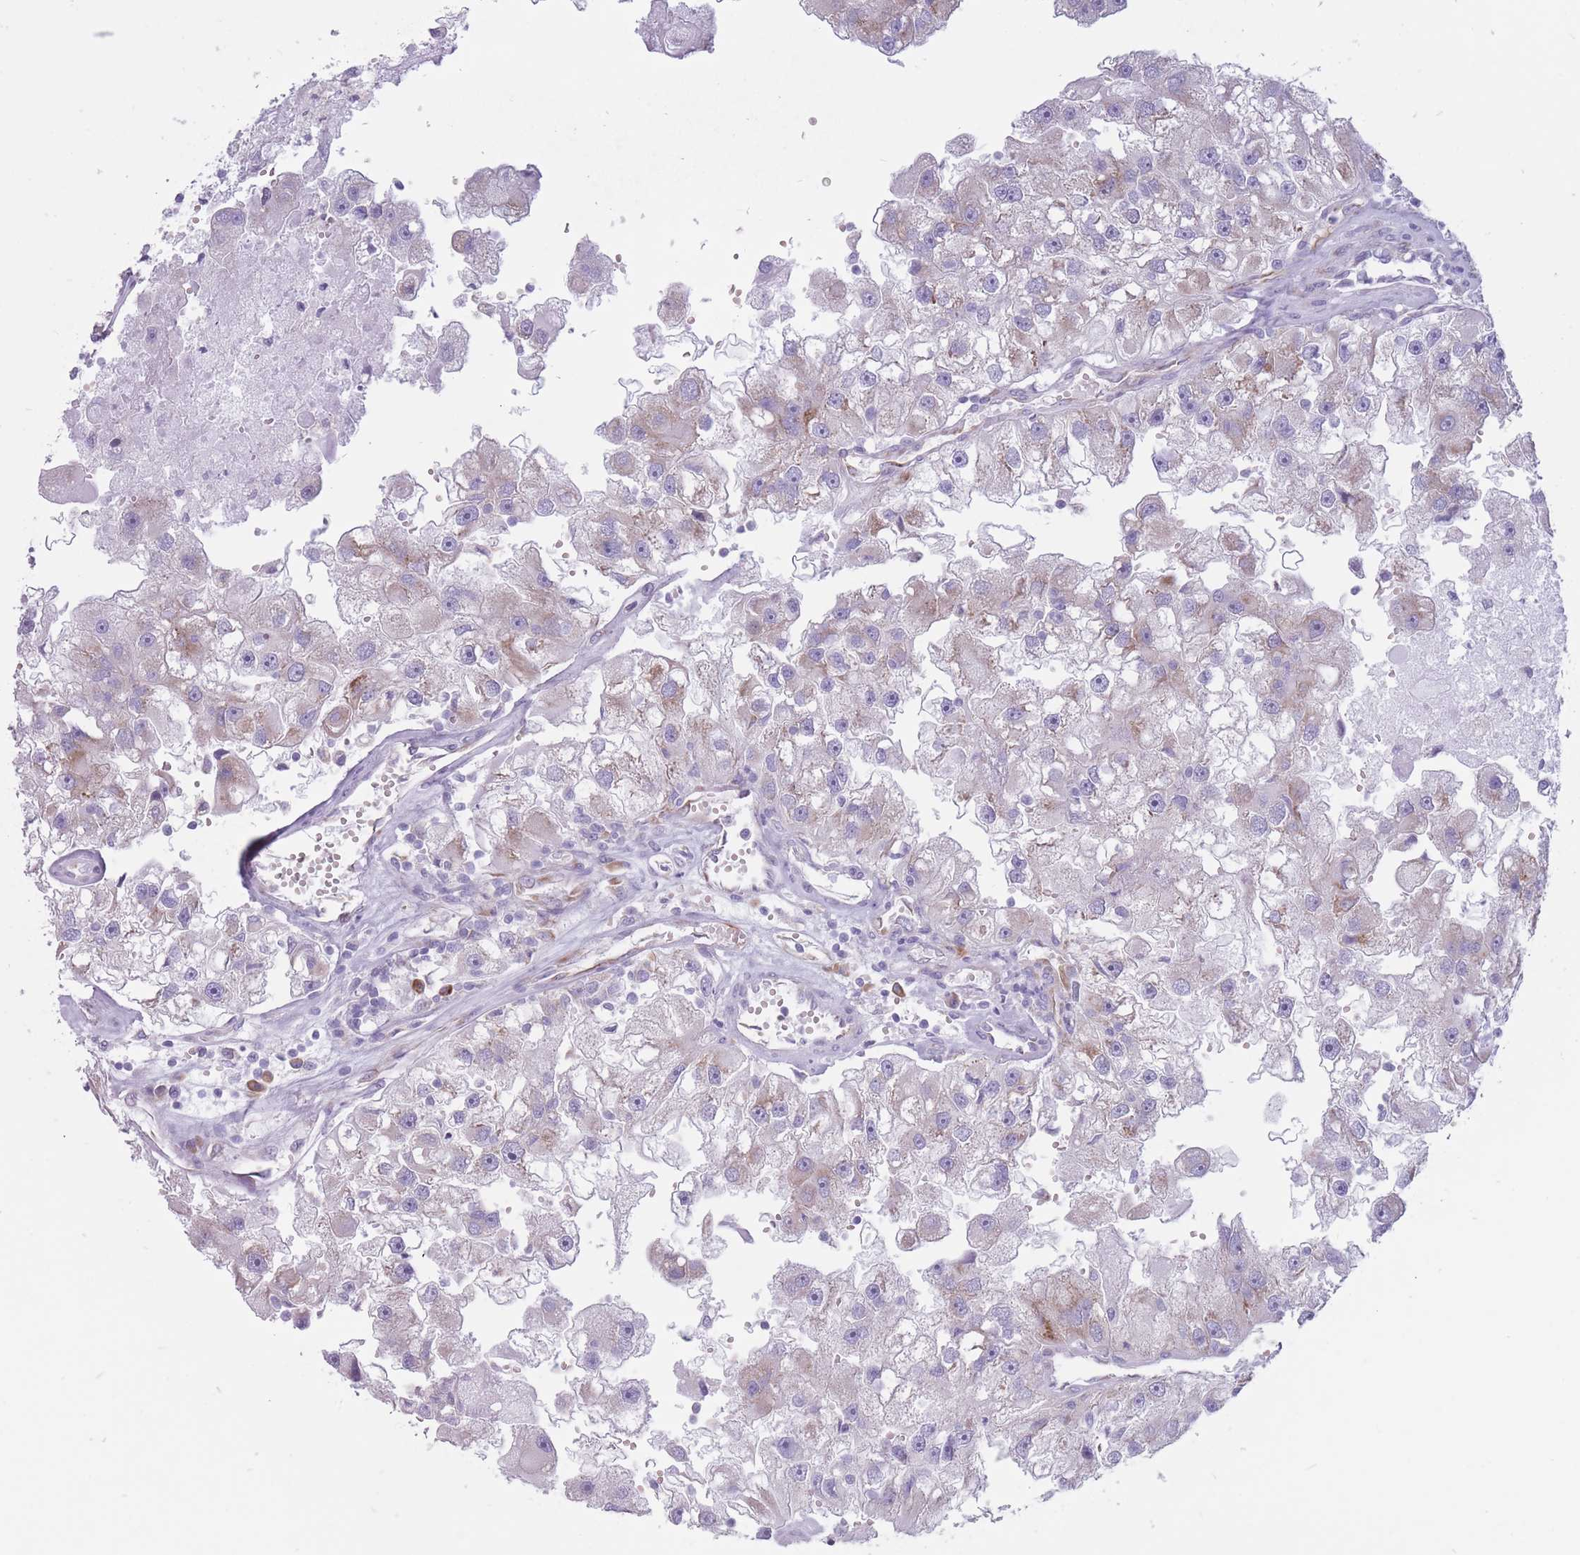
{"staining": {"intensity": "weak", "quantity": "25%-75%", "location": "cytoplasmic/membranous"}, "tissue": "renal cancer", "cell_type": "Tumor cells", "image_type": "cancer", "snomed": [{"axis": "morphology", "description": "Adenocarcinoma, NOS"}, {"axis": "topography", "description": "Kidney"}], "caption": "Tumor cells display low levels of weak cytoplasmic/membranous staining in about 25%-75% of cells in adenocarcinoma (renal). (DAB IHC, brown staining for protein, blue staining for nuclei).", "gene": "RPL18", "patient": {"sex": "male", "age": 63}}